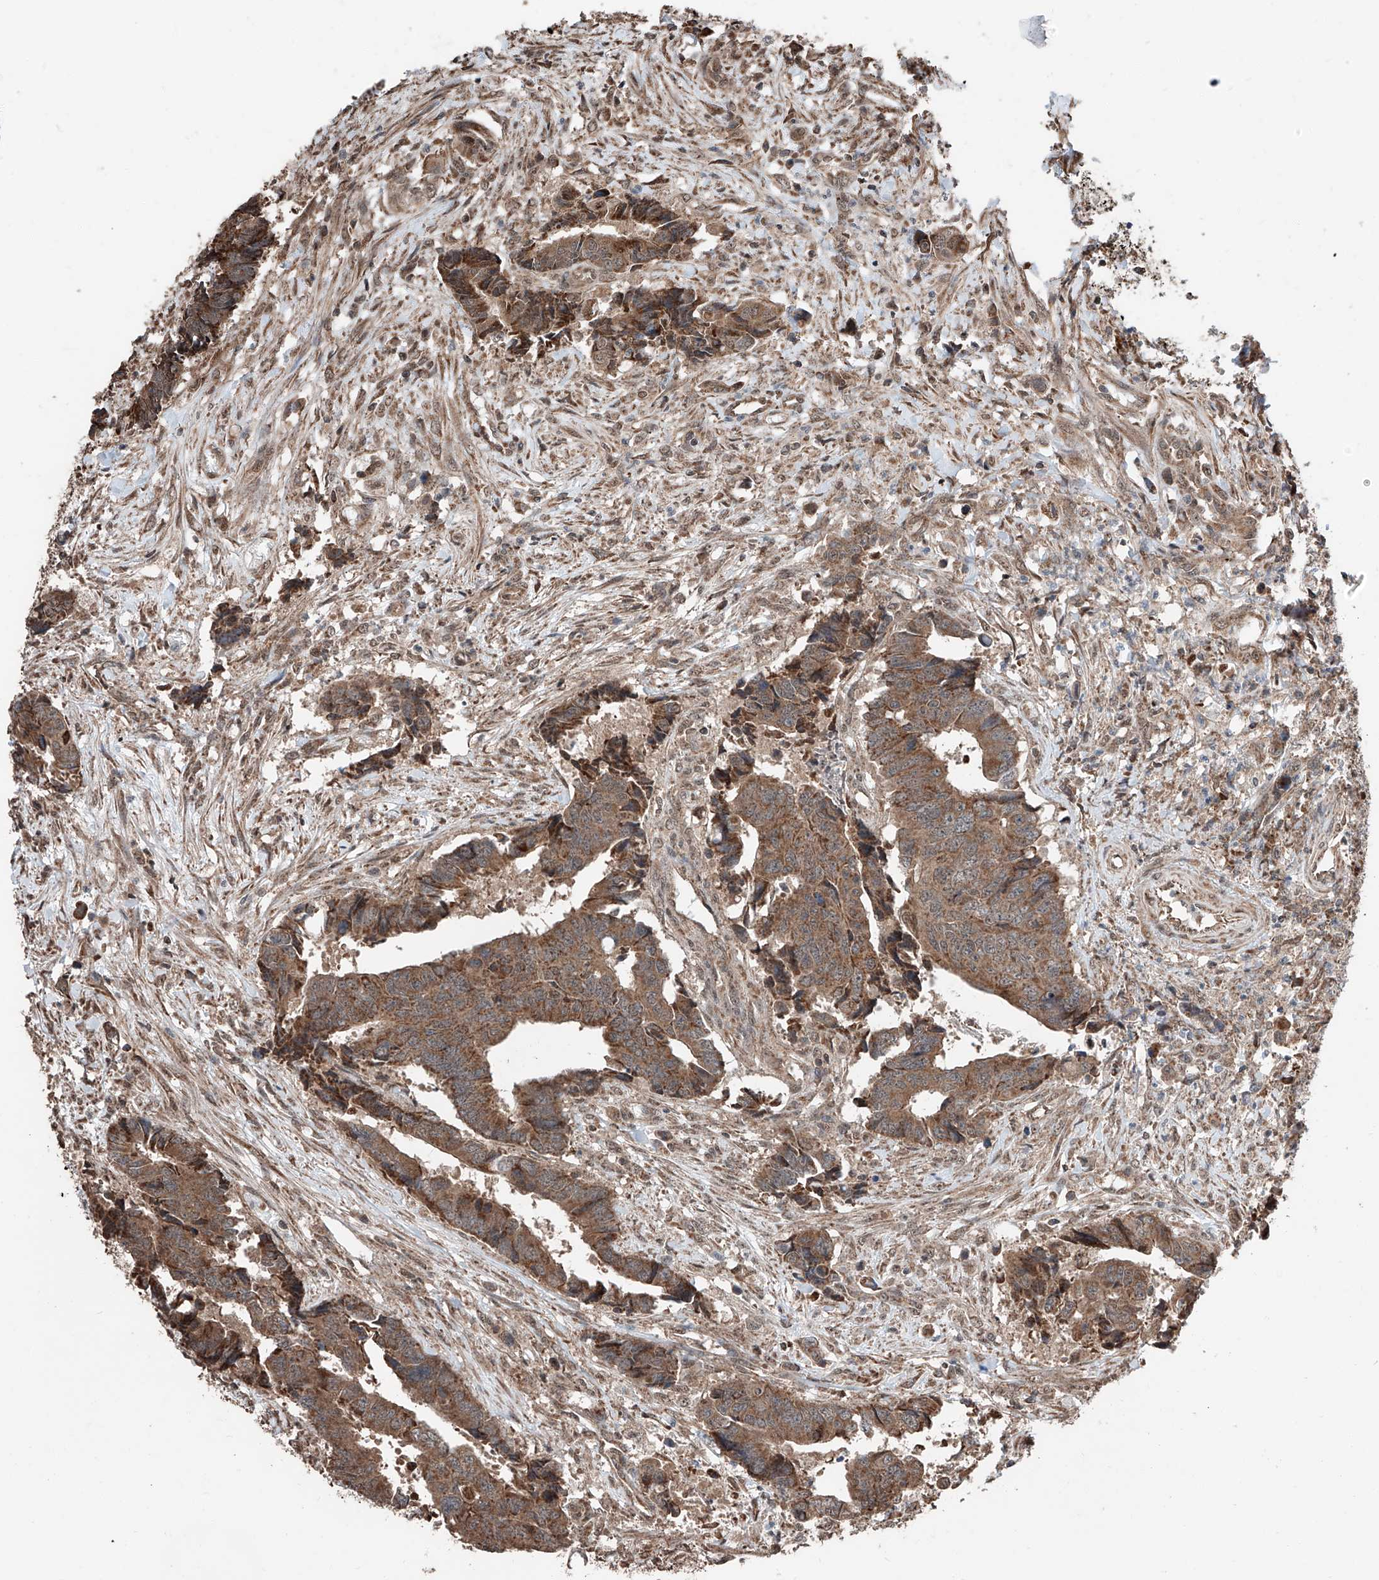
{"staining": {"intensity": "moderate", "quantity": ">75%", "location": "cytoplasmic/membranous"}, "tissue": "colorectal cancer", "cell_type": "Tumor cells", "image_type": "cancer", "snomed": [{"axis": "morphology", "description": "Adenocarcinoma, NOS"}, {"axis": "topography", "description": "Rectum"}], "caption": "An IHC photomicrograph of tumor tissue is shown. Protein staining in brown highlights moderate cytoplasmic/membranous positivity in adenocarcinoma (colorectal) within tumor cells. The staining was performed using DAB (3,3'-diaminobenzidine), with brown indicating positive protein expression. Nuclei are stained blue with hematoxylin.", "gene": "ZNF445", "patient": {"sex": "male", "age": 84}}